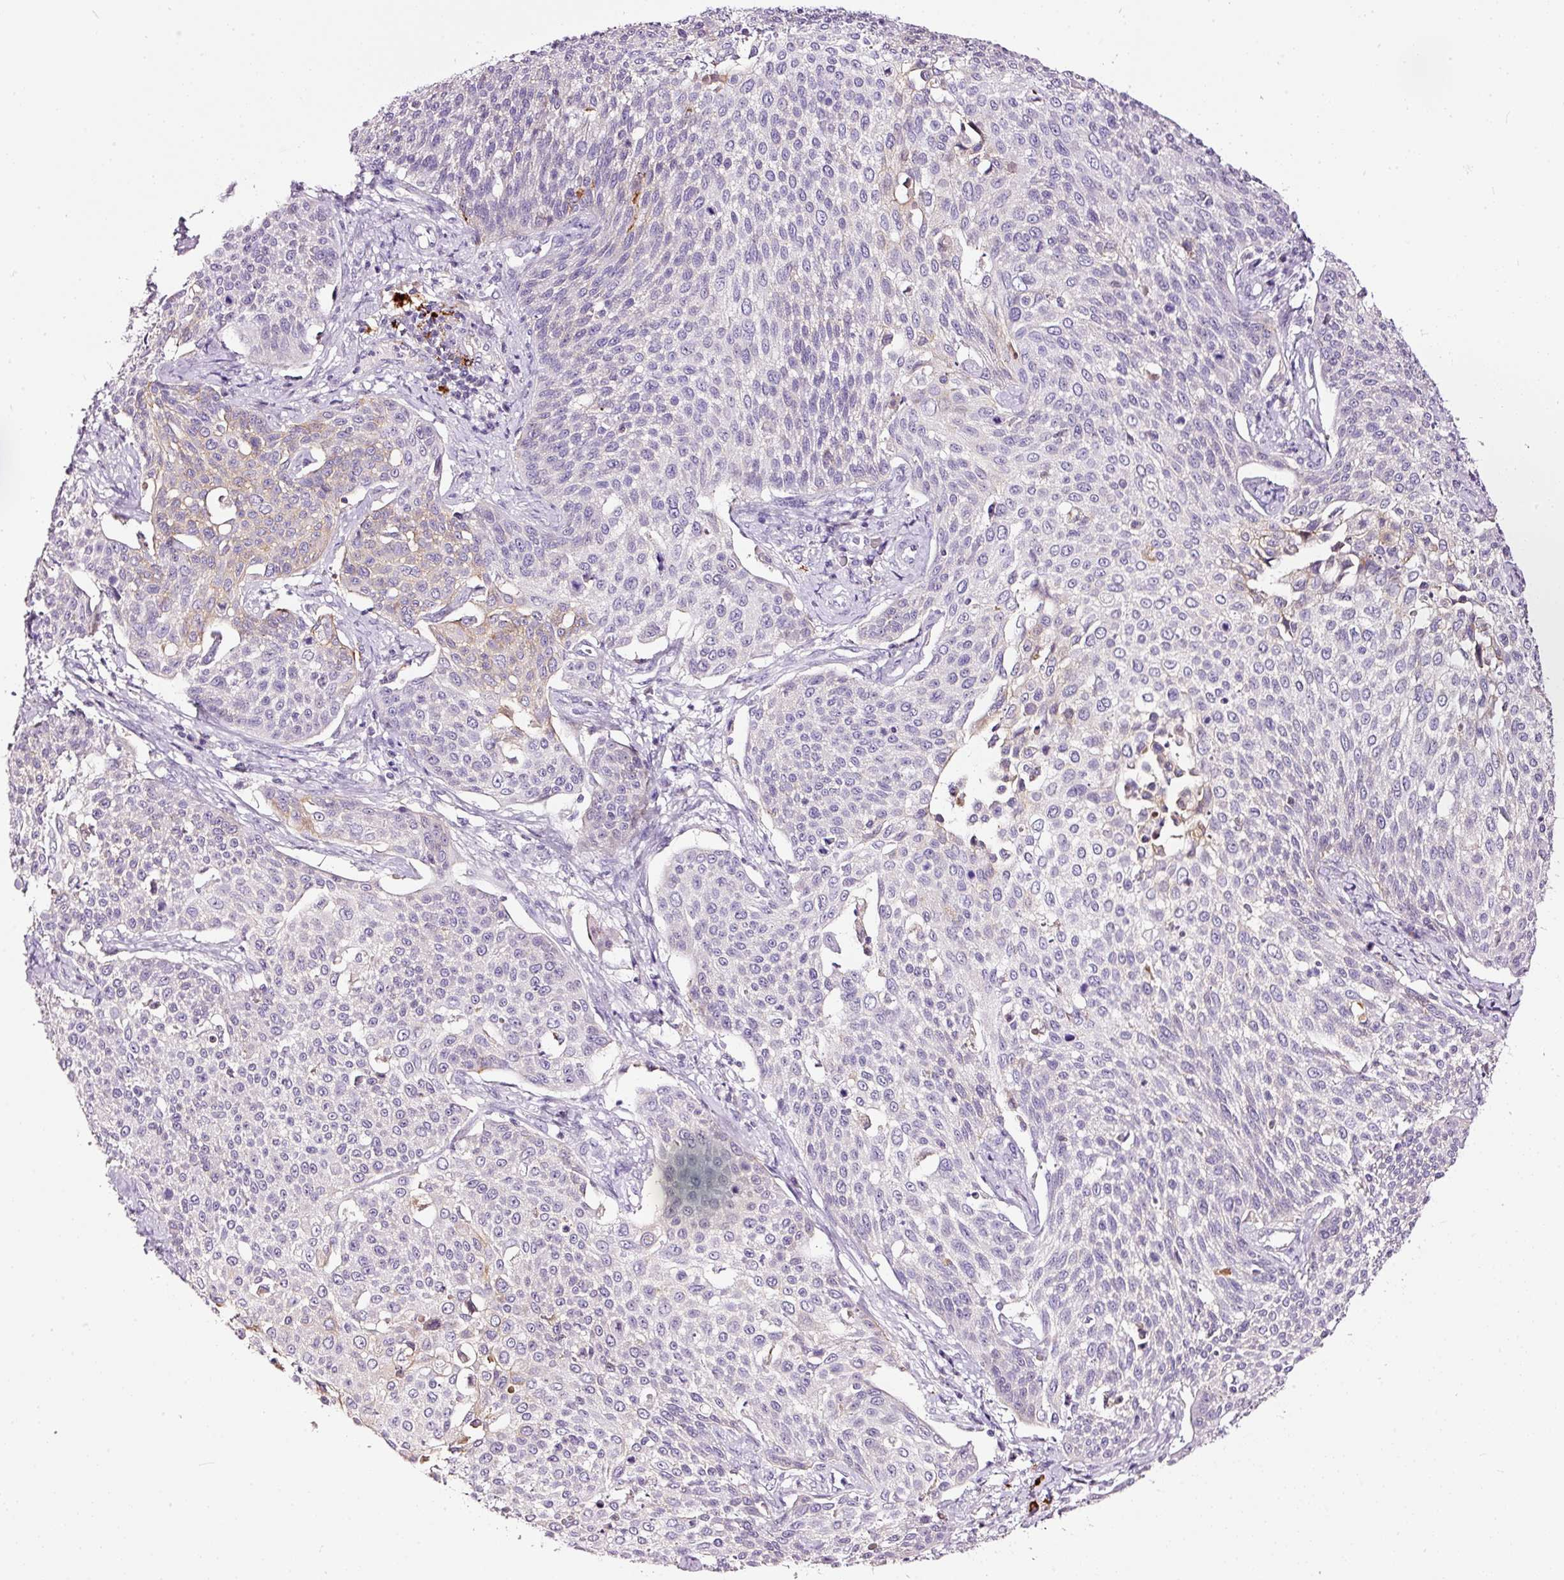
{"staining": {"intensity": "negative", "quantity": "none", "location": "none"}, "tissue": "cervical cancer", "cell_type": "Tumor cells", "image_type": "cancer", "snomed": [{"axis": "morphology", "description": "Squamous cell carcinoma, NOS"}, {"axis": "topography", "description": "Cervix"}], "caption": "High power microscopy image of an immunohistochemistry photomicrograph of cervical squamous cell carcinoma, revealing no significant staining in tumor cells. (DAB (3,3'-diaminobenzidine) immunohistochemistry with hematoxylin counter stain).", "gene": "LAMP3", "patient": {"sex": "female", "age": 34}}